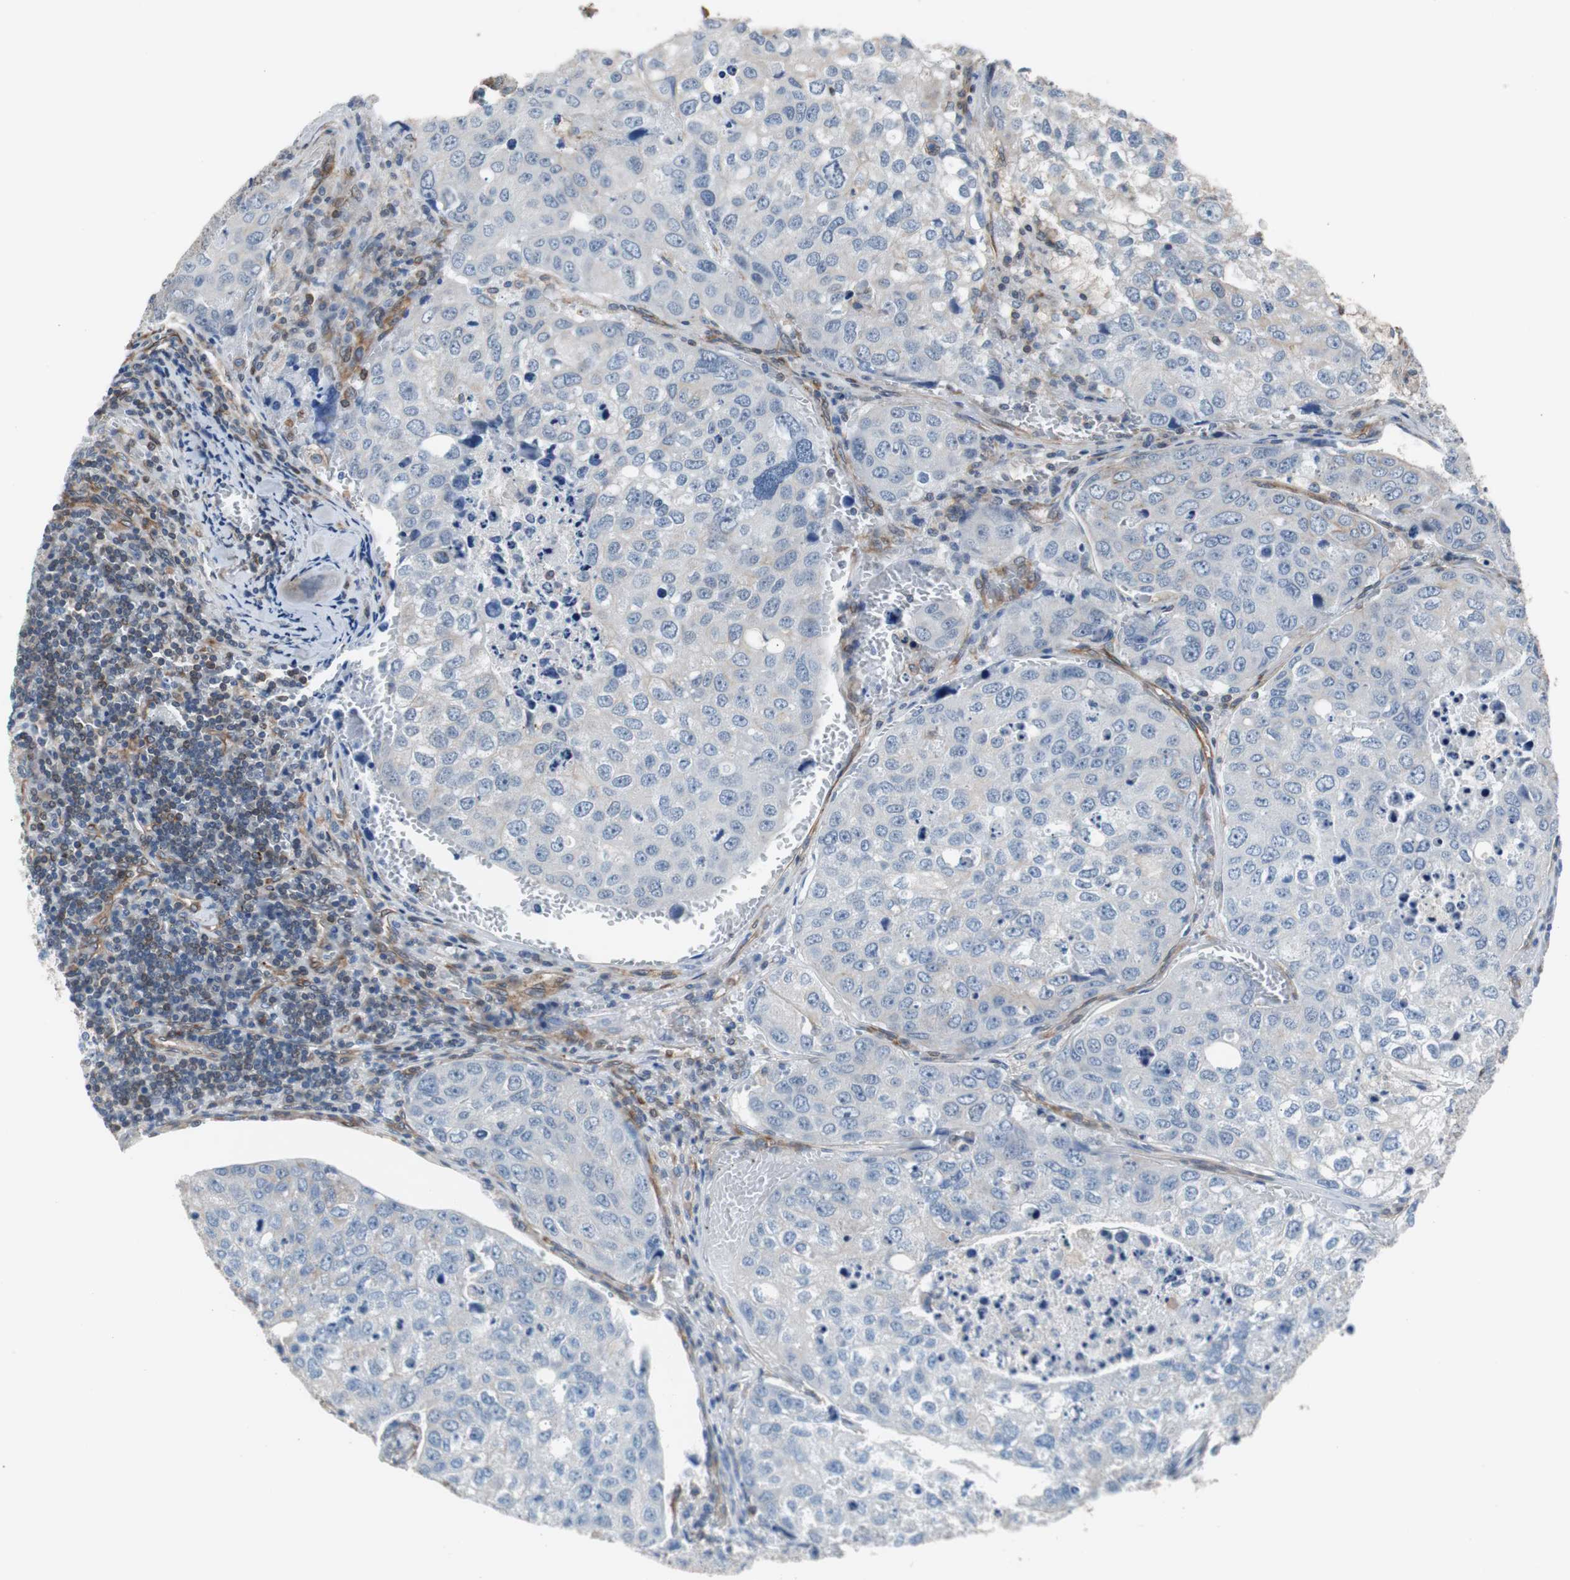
{"staining": {"intensity": "negative", "quantity": "none", "location": "none"}, "tissue": "urothelial cancer", "cell_type": "Tumor cells", "image_type": "cancer", "snomed": [{"axis": "morphology", "description": "Urothelial carcinoma, High grade"}, {"axis": "topography", "description": "Lymph node"}, {"axis": "topography", "description": "Urinary bladder"}], "caption": "Tumor cells show no significant staining in urothelial cancer.", "gene": "KIF3B", "patient": {"sex": "male", "age": 51}}